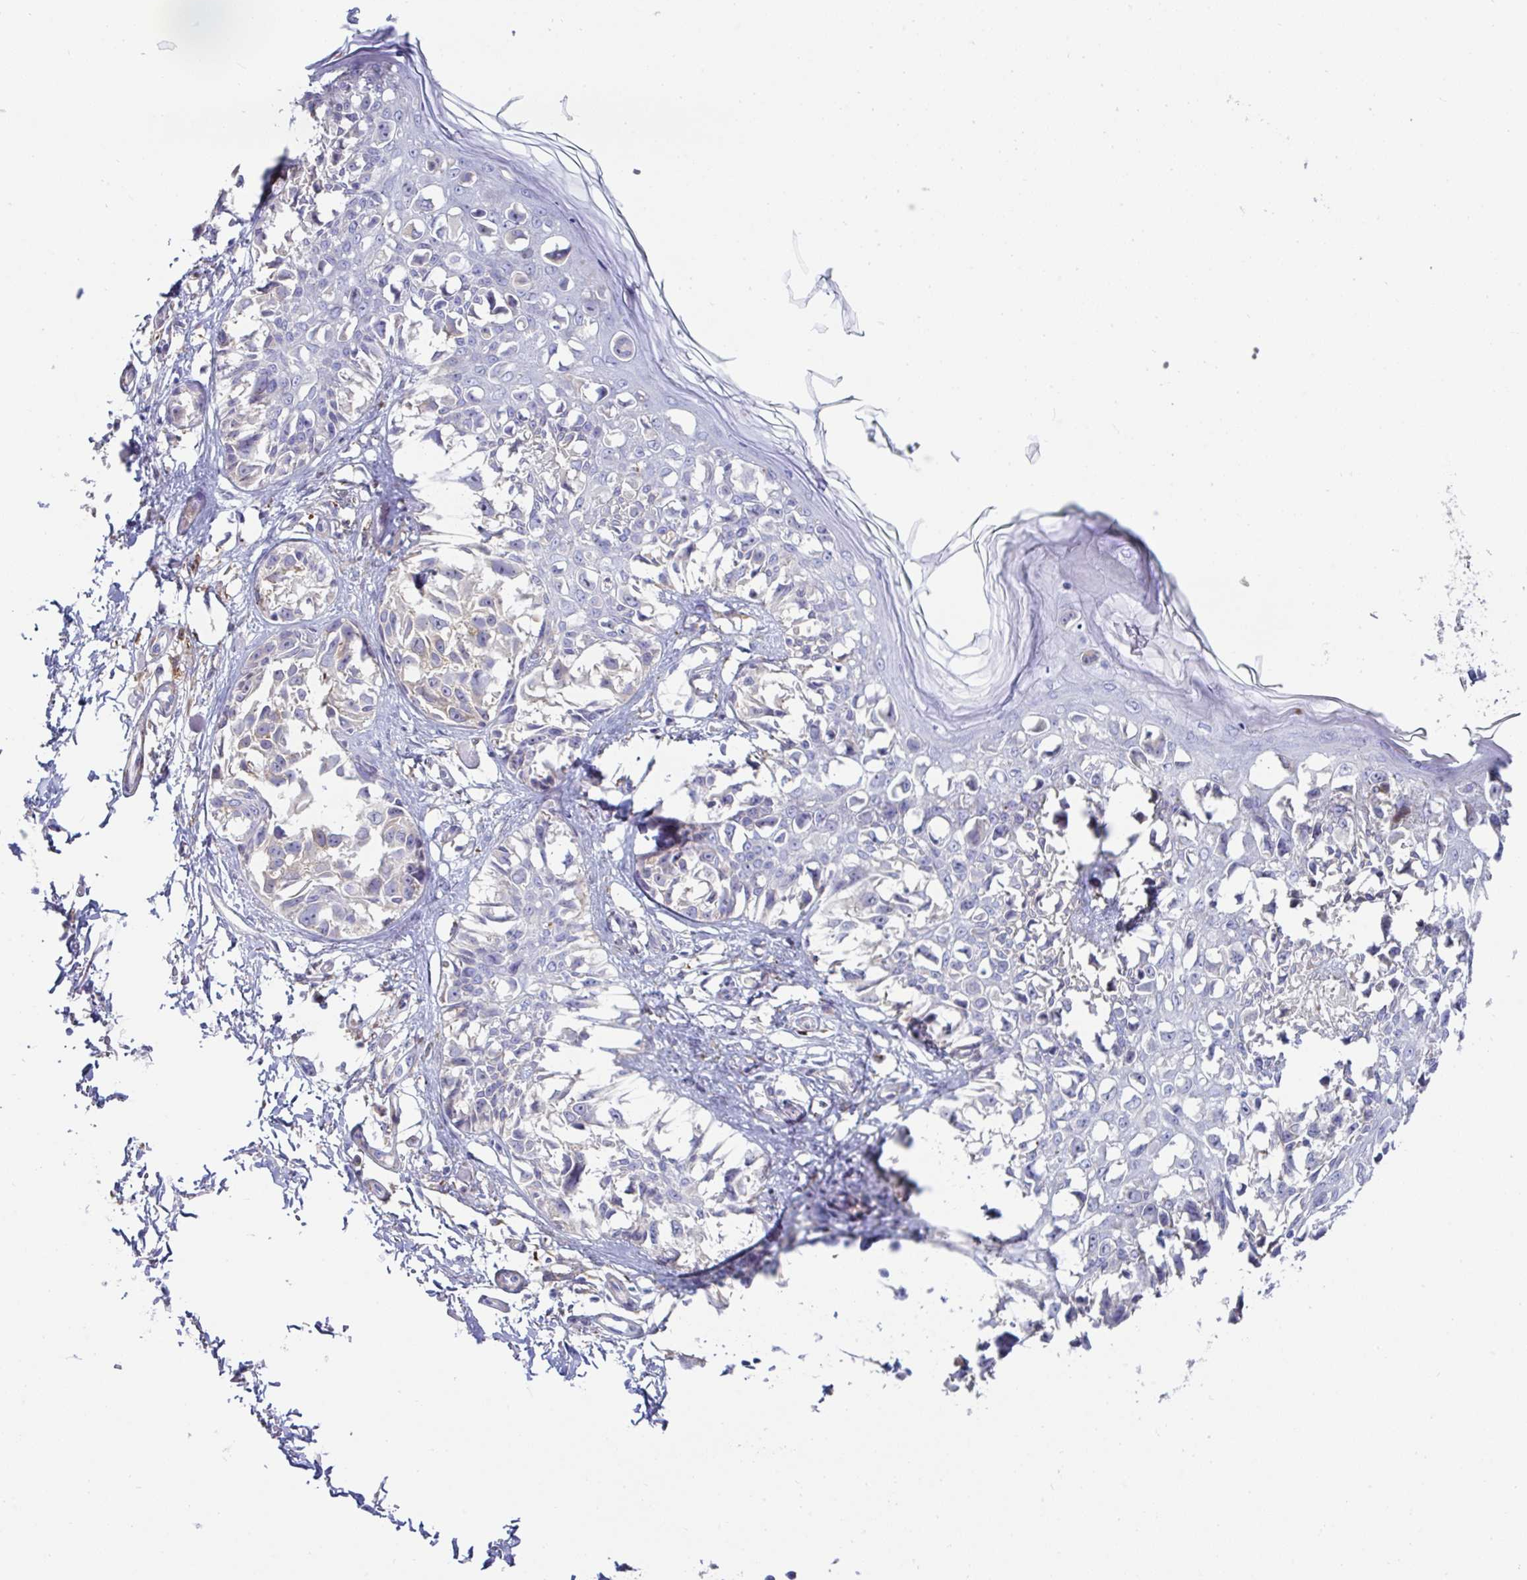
{"staining": {"intensity": "negative", "quantity": "none", "location": "none"}, "tissue": "melanoma", "cell_type": "Tumor cells", "image_type": "cancer", "snomed": [{"axis": "morphology", "description": "Malignant melanoma, NOS"}, {"axis": "topography", "description": "Skin"}], "caption": "IHC photomicrograph of neoplastic tissue: human malignant melanoma stained with DAB displays no significant protein staining in tumor cells.", "gene": "FBXL13", "patient": {"sex": "male", "age": 73}}